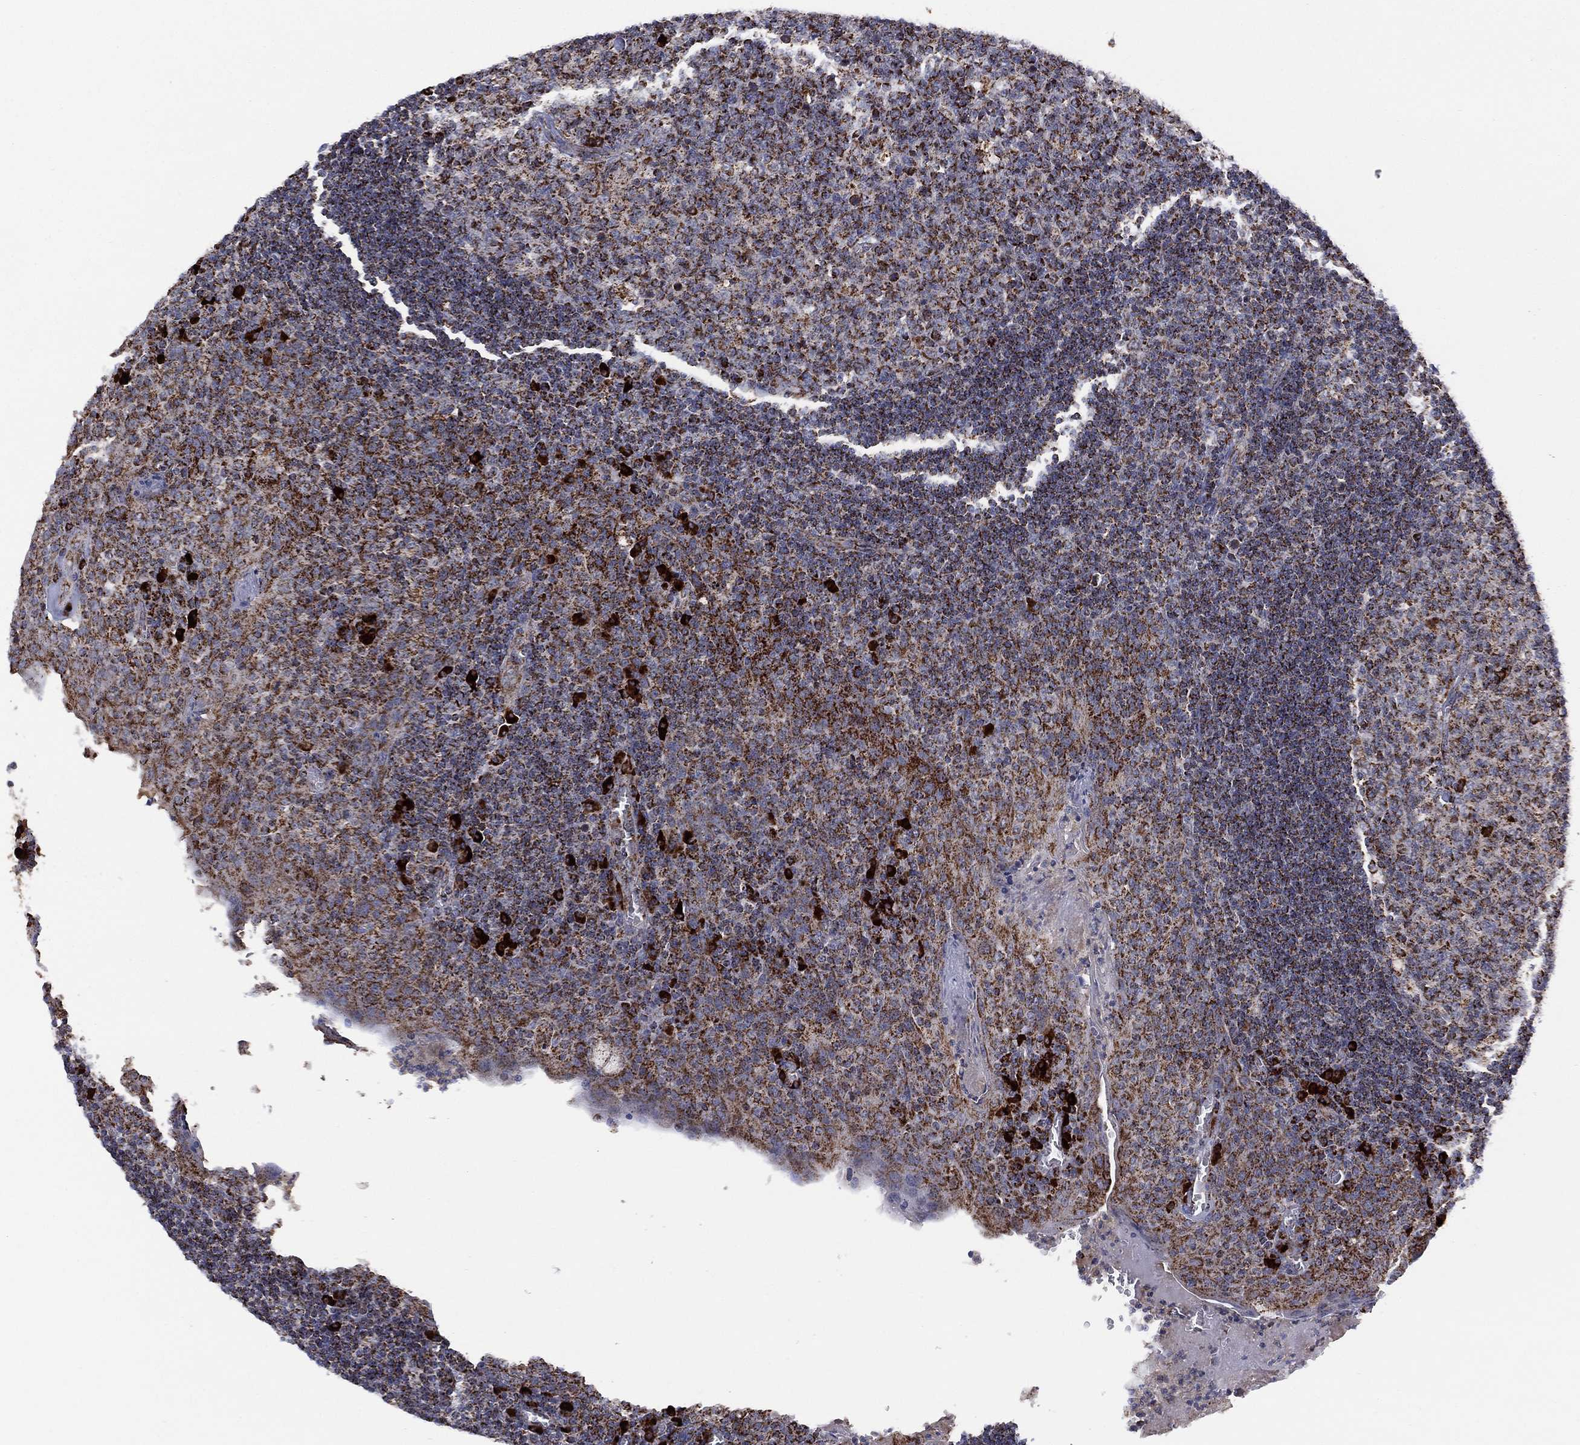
{"staining": {"intensity": "moderate", "quantity": "25%-75%", "location": "cytoplasmic/membranous"}, "tissue": "tonsil", "cell_type": "Germinal center cells", "image_type": "normal", "snomed": [{"axis": "morphology", "description": "Normal tissue, NOS"}, {"axis": "topography", "description": "Tonsil"}], "caption": "Protein positivity by immunohistochemistry (IHC) displays moderate cytoplasmic/membranous staining in approximately 25%-75% of germinal center cells in benign tonsil.", "gene": "PPP2R5A", "patient": {"sex": "female", "age": 13}}